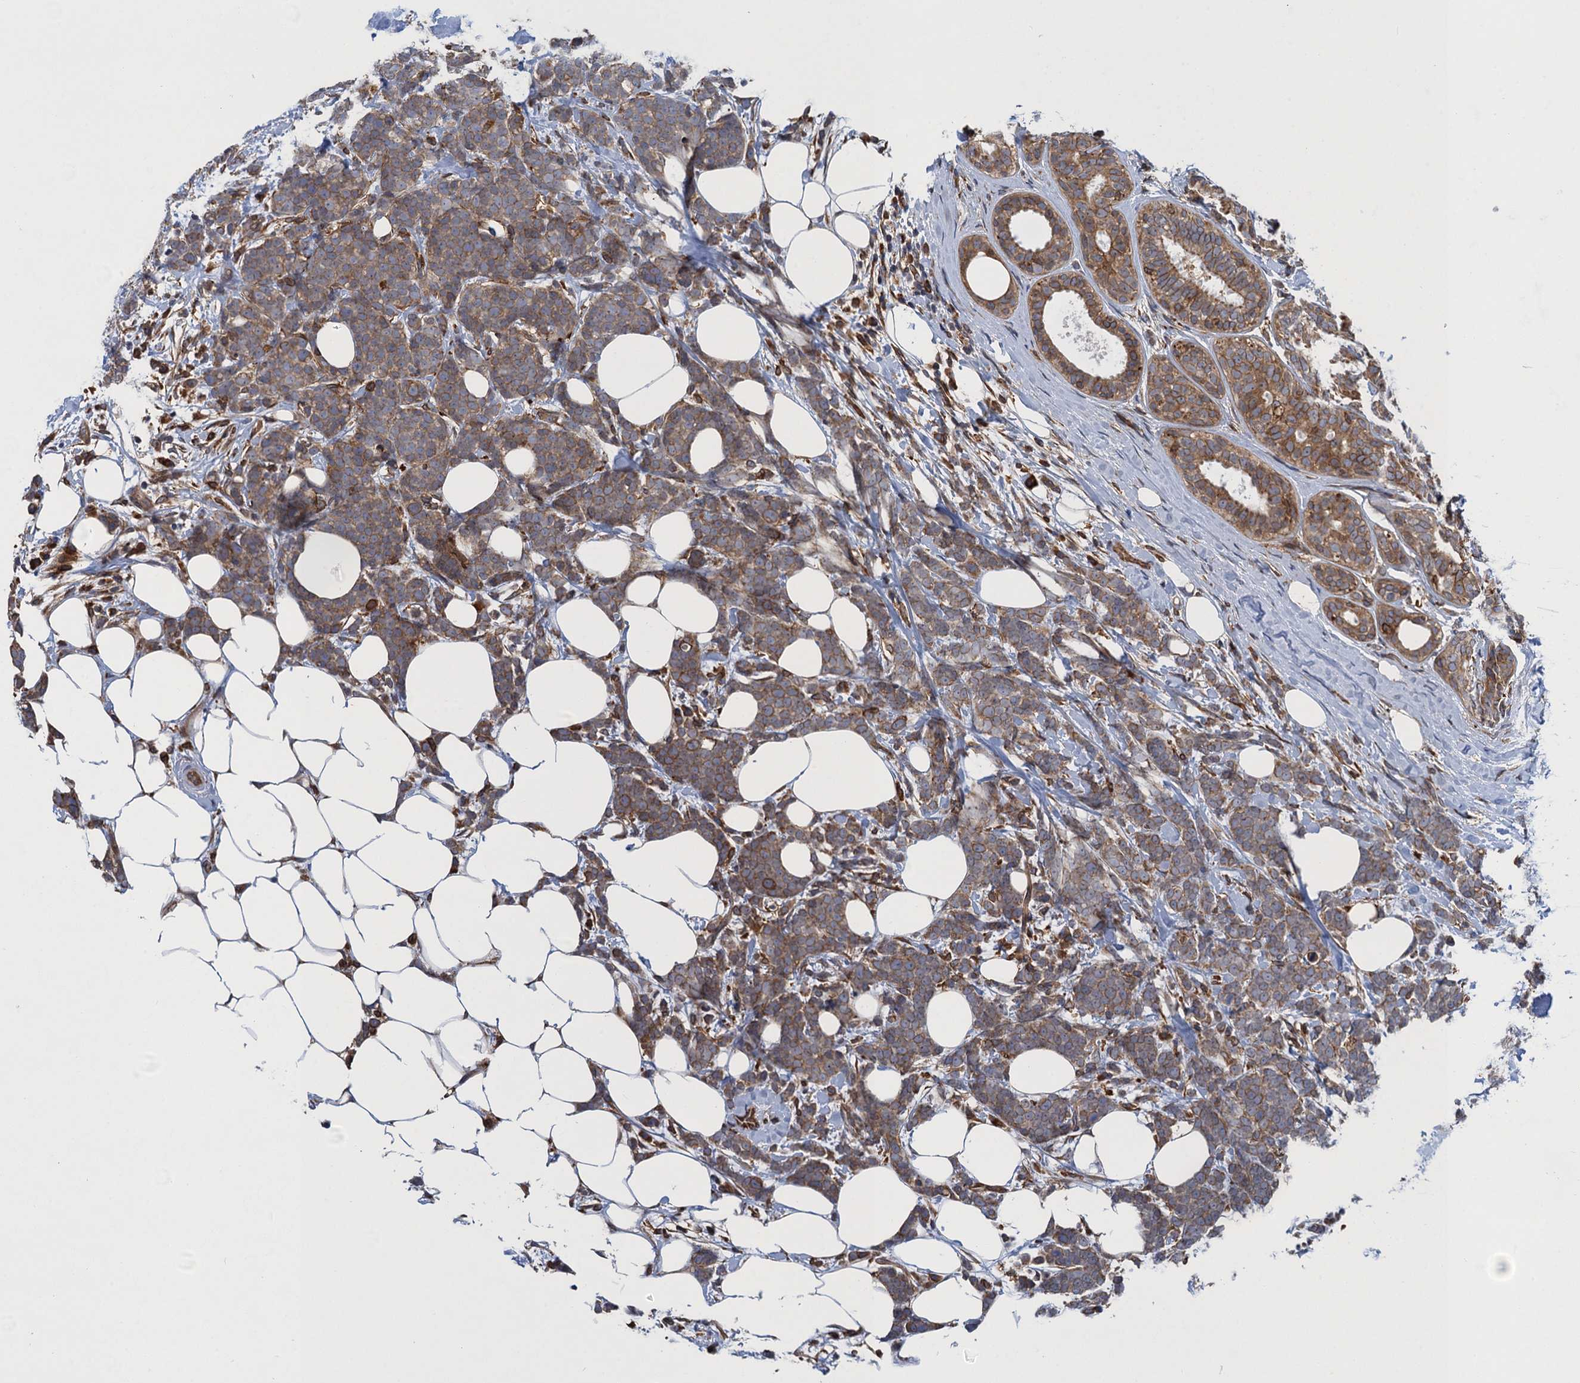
{"staining": {"intensity": "weak", "quantity": ">75%", "location": "cytoplasmic/membranous"}, "tissue": "breast cancer", "cell_type": "Tumor cells", "image_type": "cancer", "snomed": [{"axis": "morphology", "description": "Lobular carcinoma"}, {"axis": "topography", "description": "Breast"}], "caption": "Weak cytoplasmic/membranous protein positivity is present in approximately >75% of tumor cells in breast lobular carcinoma.", "gene": "ARMC5", "patient": {"sex": "female", "age": 58}}